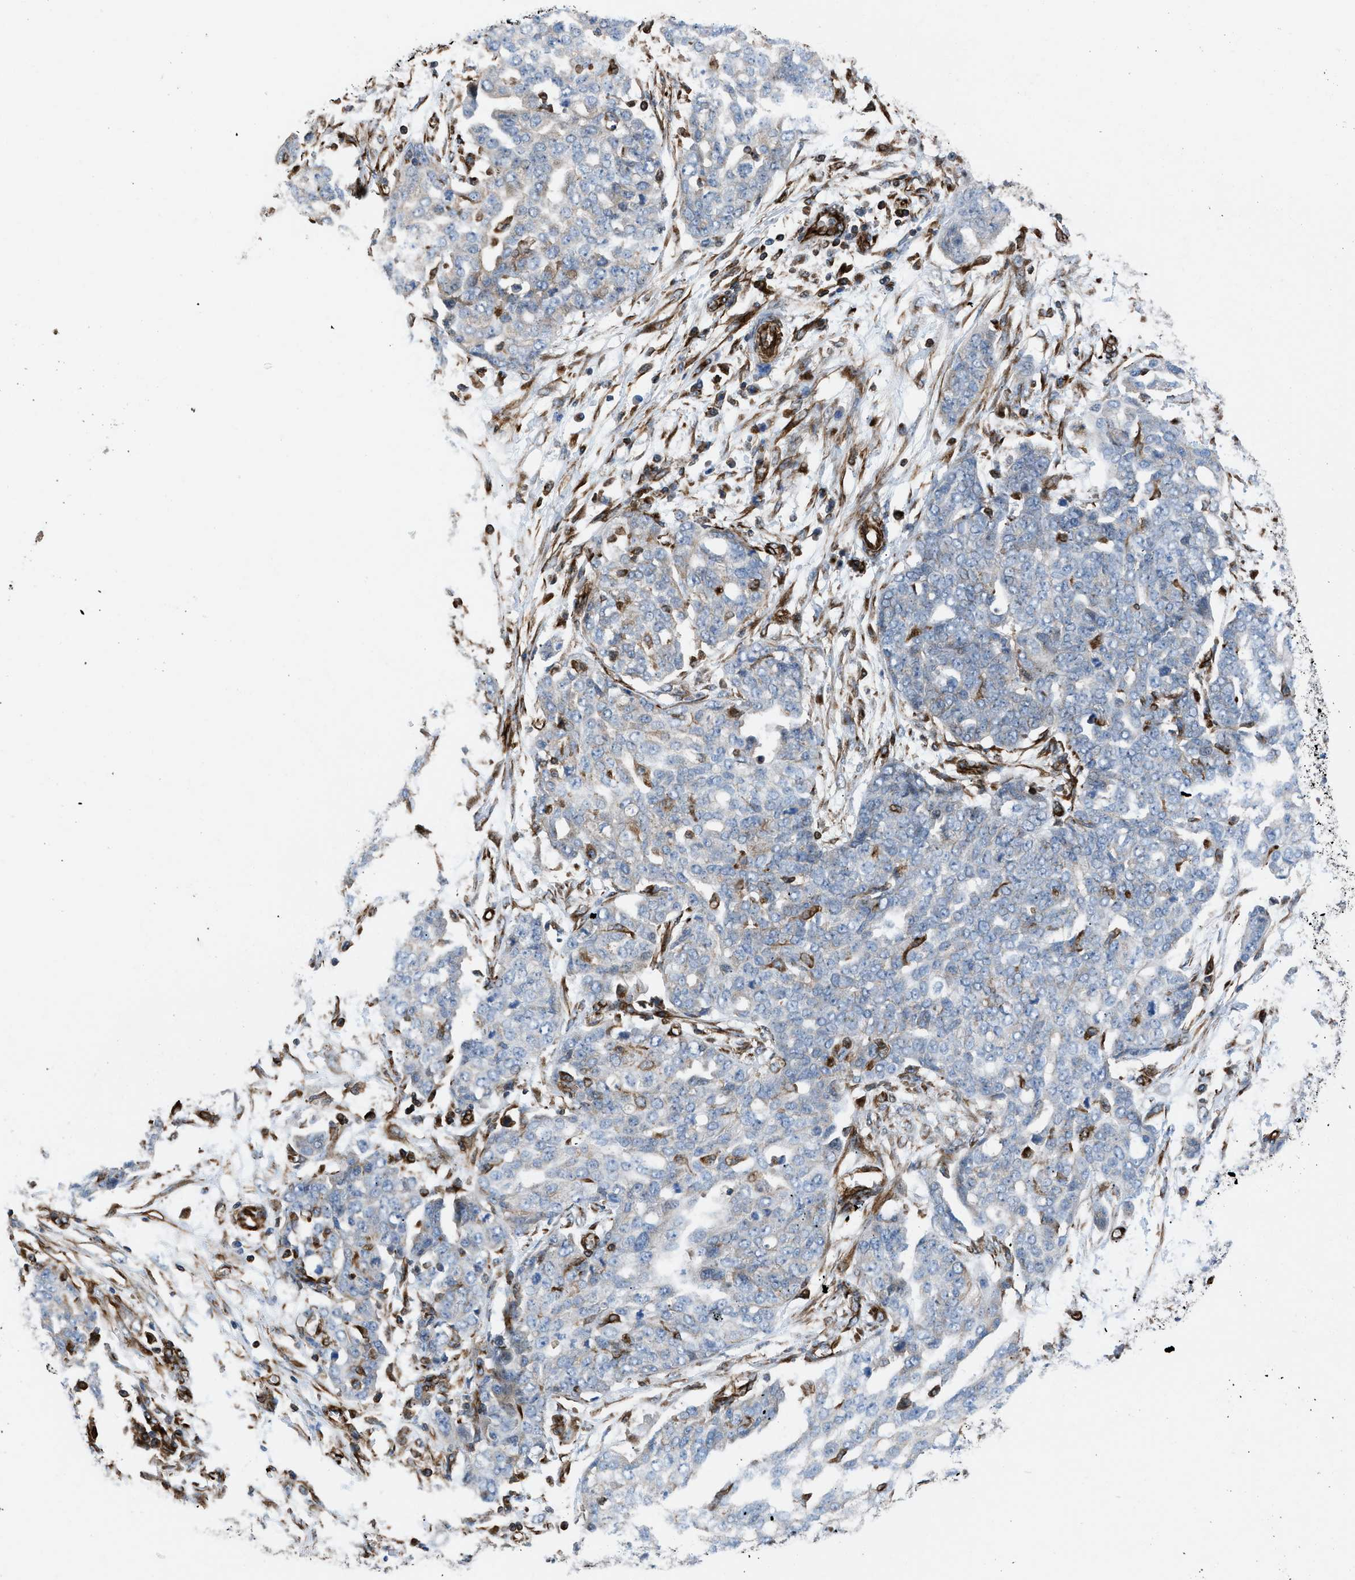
{"staining": {"intensity": "negative", "quantity": "none", "location": "none"}, "tissue": "ovarian cancer", "cell_type": "Tumor cells", "image_type": "cancer", "snomed": [{"axis": "morphology", "description": "Cystadenocarcinoma, serous, NOS"}, {"axis": "topography", "description": "Soft tissue"}, {"axis": "topography", "description": "Ovary"}], "caption": "DAB immunohistochemical staining of human ovarian cancer (serous cystadenocarcinoma) demonstrates no significant staining in tumor cells.", "gene": "PTPRE", "patient": {"sex": "female", "age": 57}}